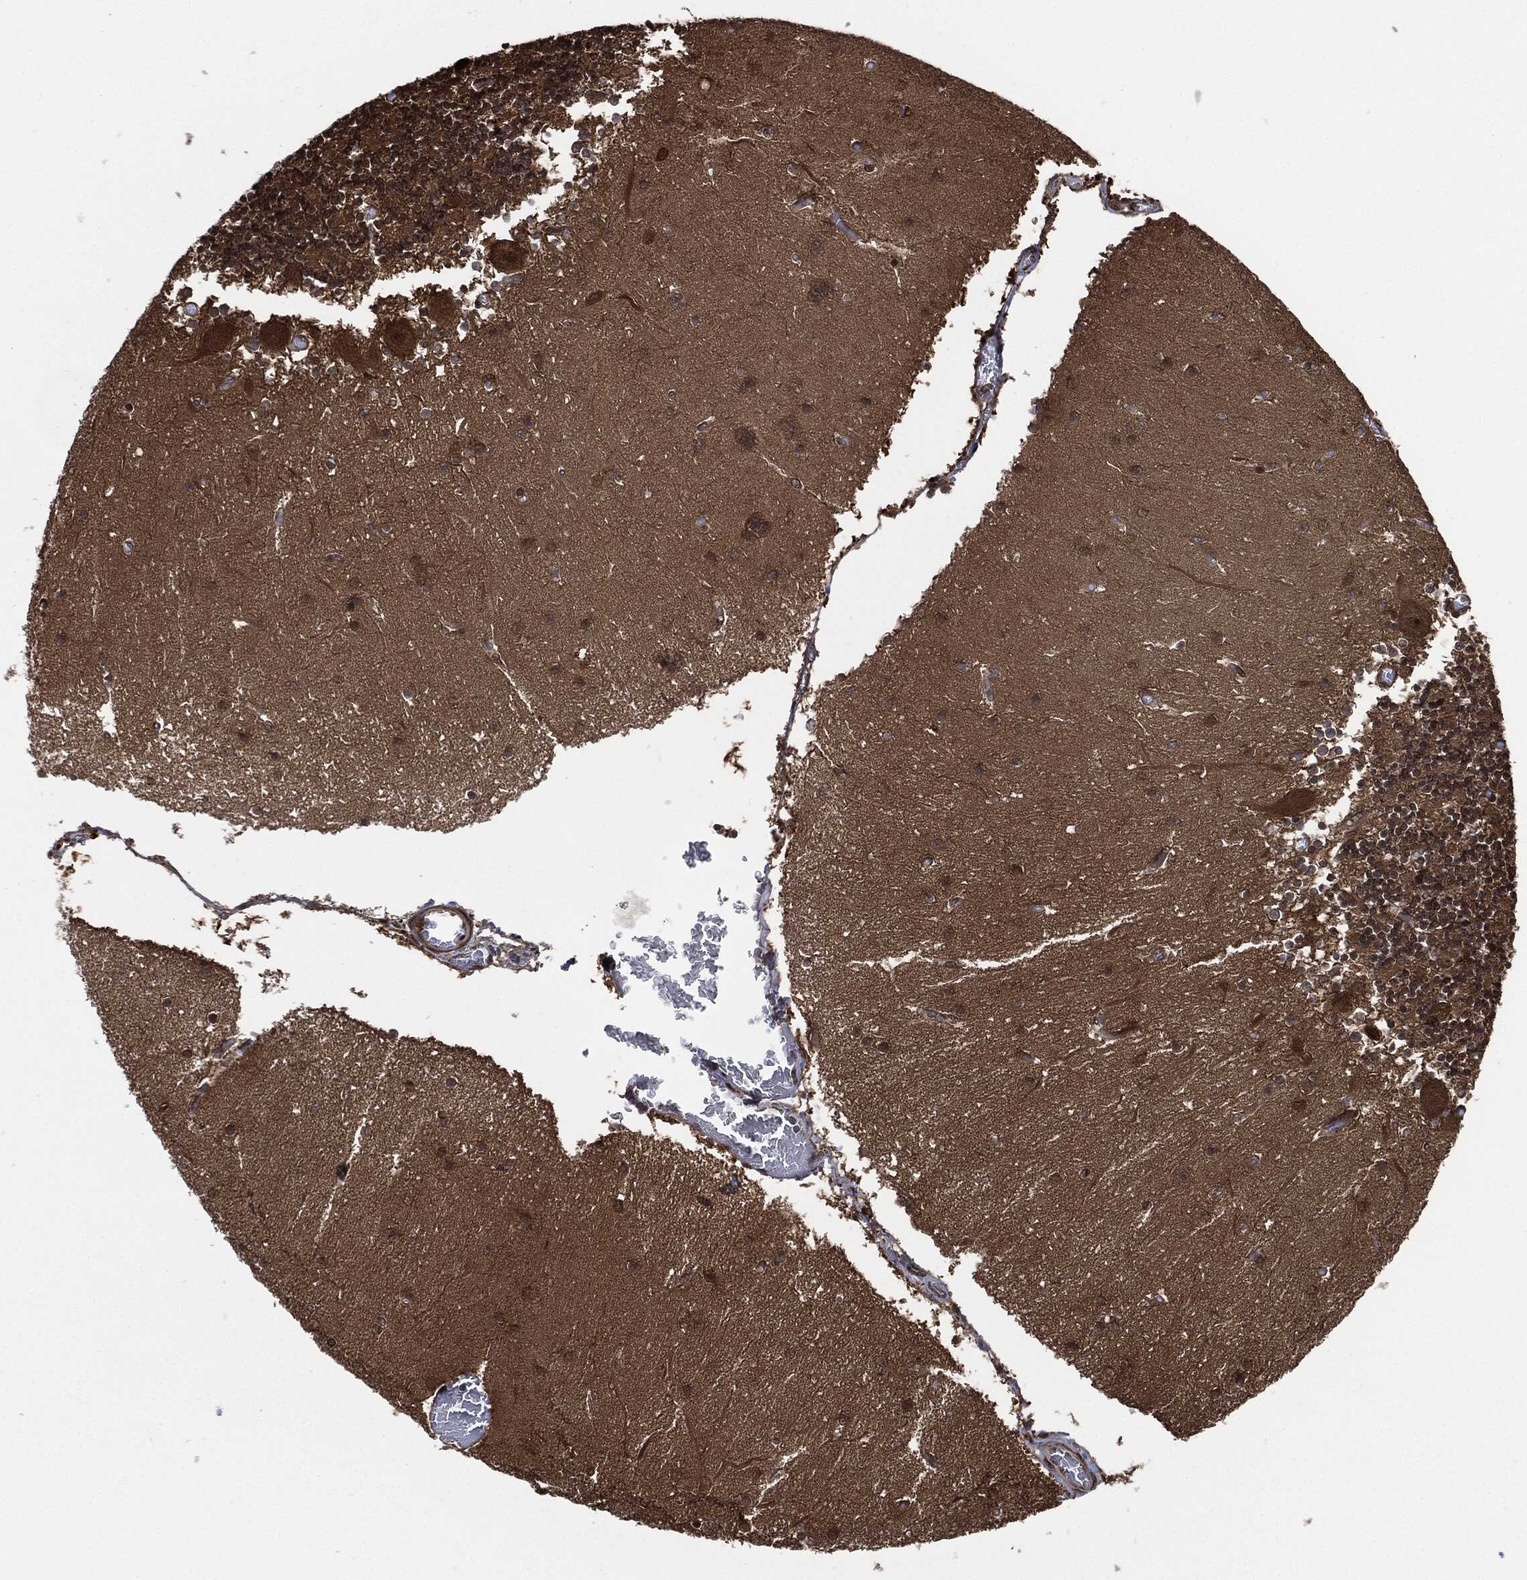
{"staining": {"intensity": "moderate", "quantity": ">75%", "location": "nuclear"}, "tissue": "cerebellum", "cell_type": "Cells in granular layer", "image_type": "normal", "snomed": [{"axis": "morphology", "description": "Normal tissue, NOS"}, {"axis": "topography", "description": "Cerebellum"}], "caption": "DAB immunohistochemical staining of benign human cerebellum reveals moderate nuclear protein staining in approximately >75% of cells in granular layer. (brown staining indicates protein expression, while blue staining denotes nuclei).", "gene": "DCTN1", "patient": {"sex": "female", "age": 28}}